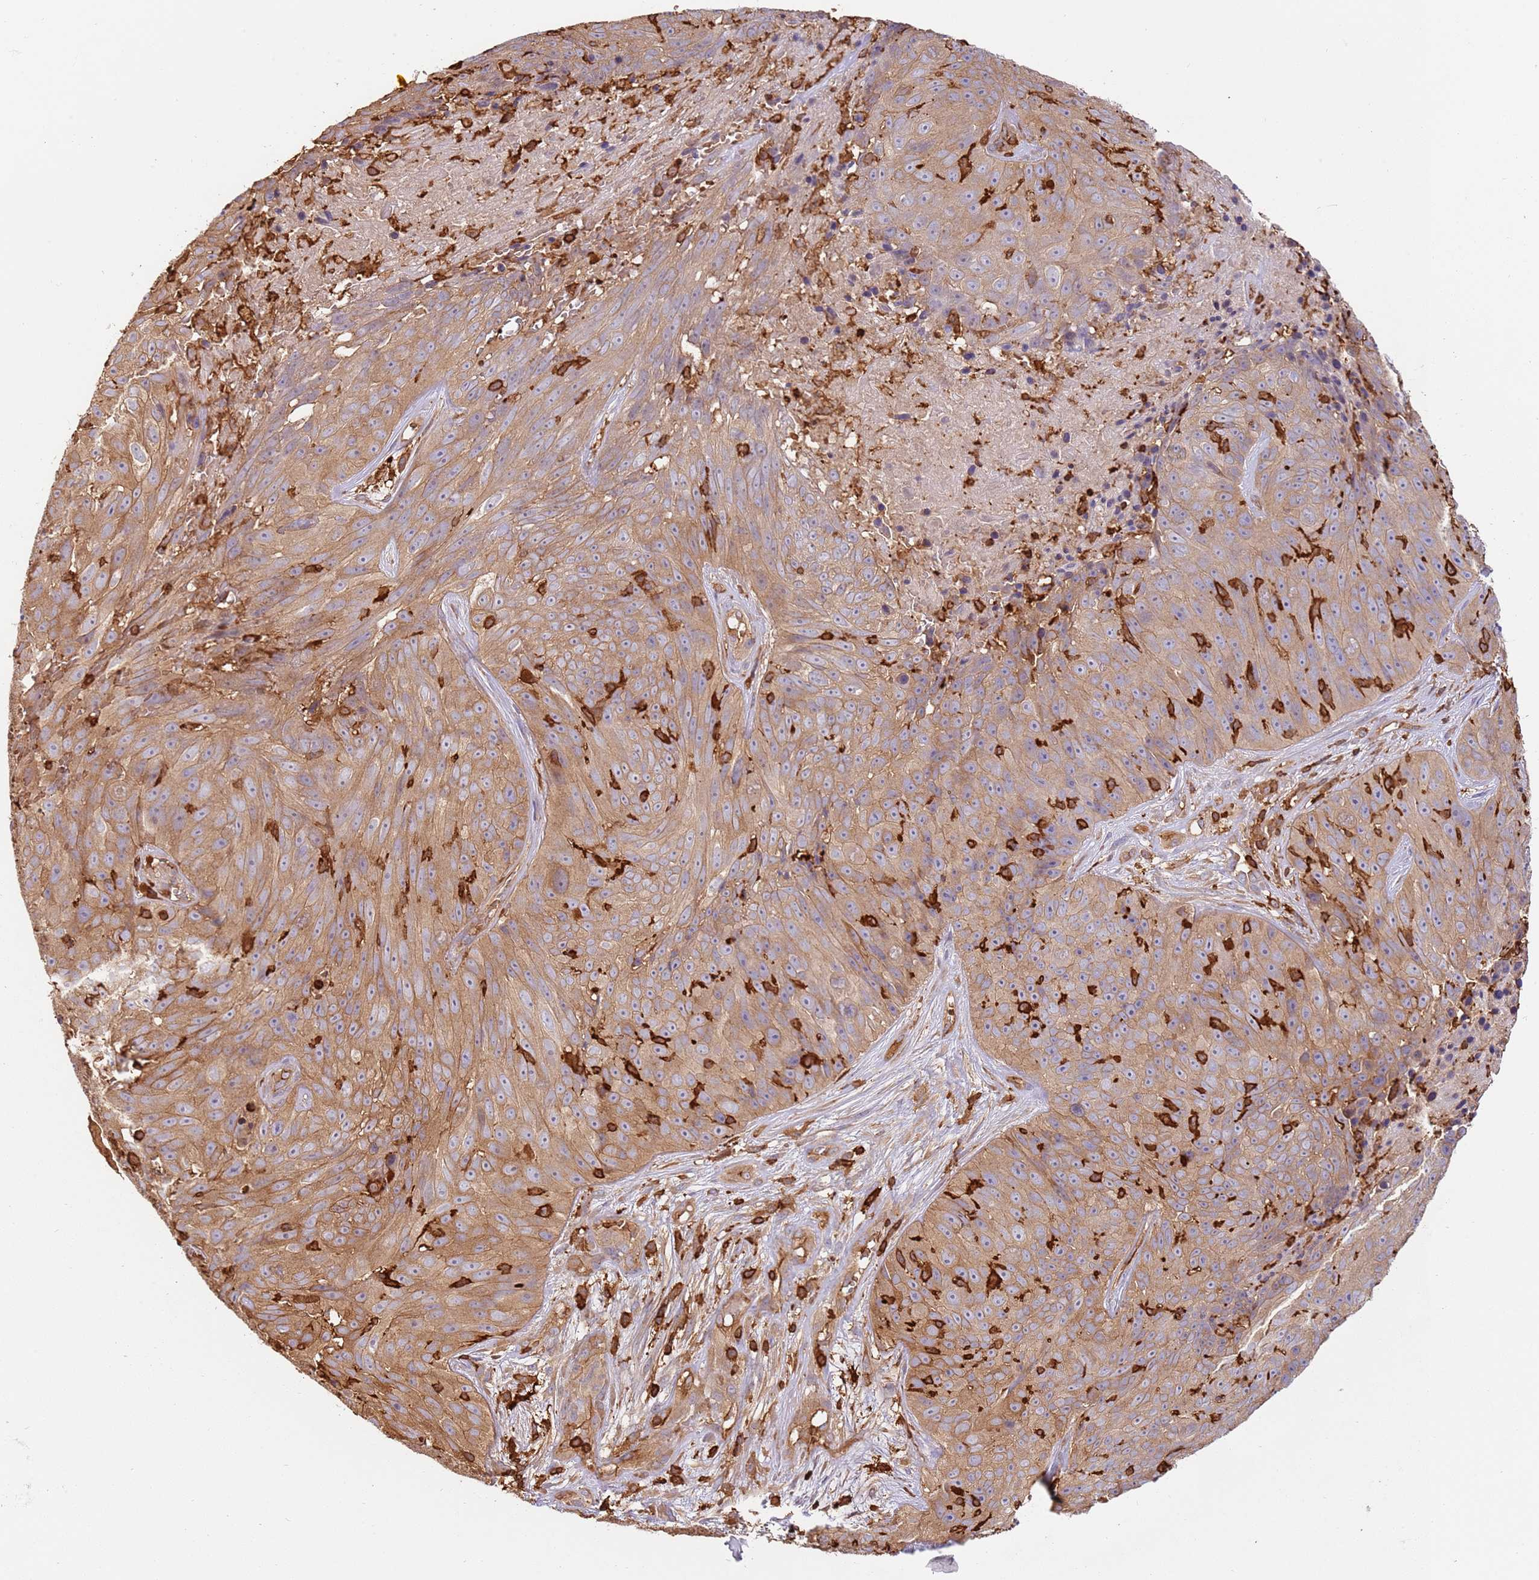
{"staining": {"intensity": "moderate", "quantity": ">75%", "location": "cytoplasmic/membranous"}, "tissue": "skin cancer", "cell_type": "Tumor cells", "image_type": "cancer", "snomed": [{"axis": "morphology", "description": "Squamous cell carcinoma, NOS"}, {"axis": "topography", "description": "Skin"}], "caption": "Moderate cytoplasmic/membranous protein positivity is appreciated in approximately >75% of tumor cells in skin cancer.", "gene": "OR6P1", "patient": {"sex": "female", "age": 87}}